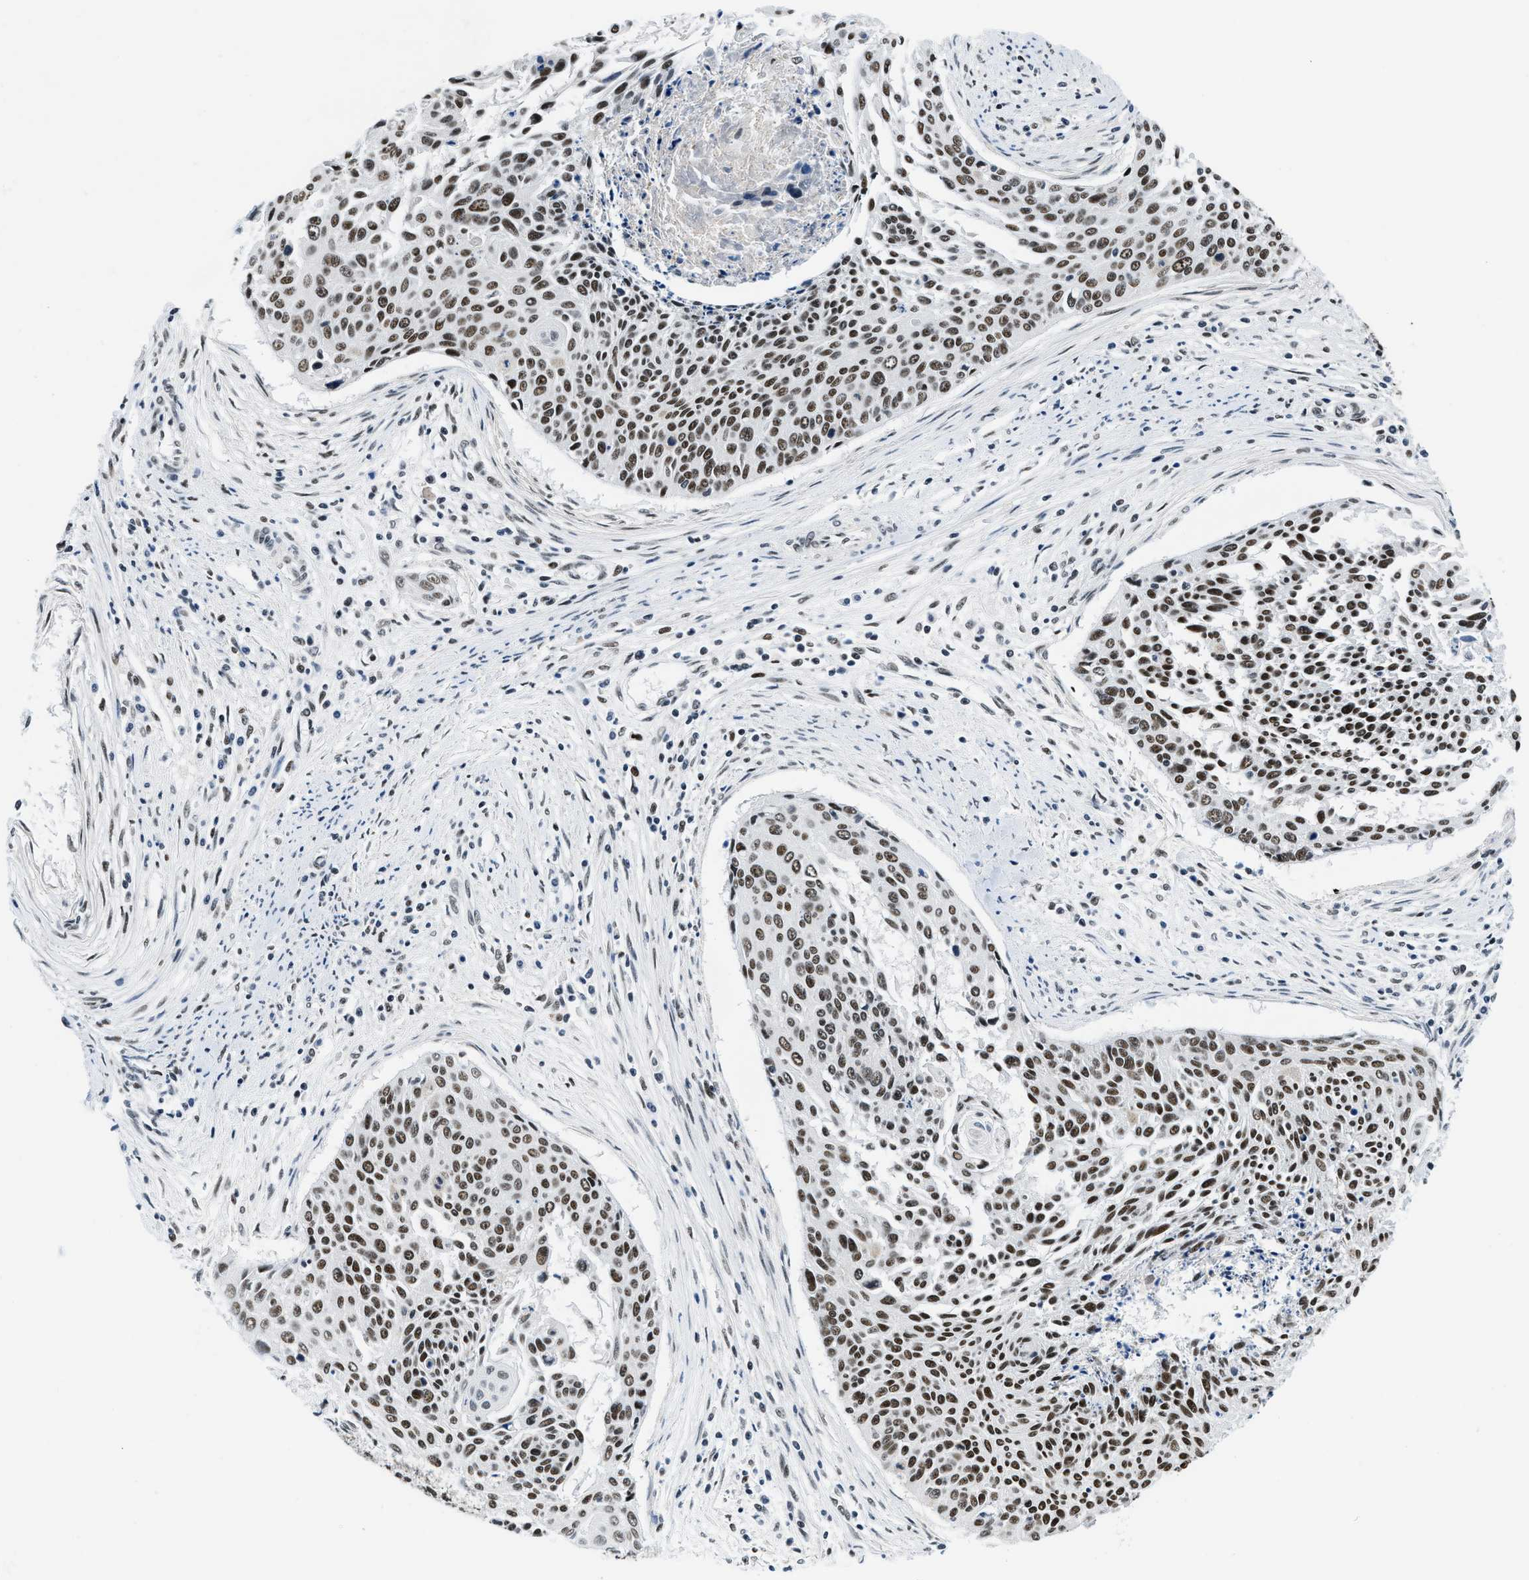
{"staining": {"intensity": "strong", "quantity": ">75%", "location": "nuclear"}, "tissue": "cervical cancer", "cell_type": "Tumor cells", "image_type": "cancer", "snomed": [{"axis": "morphology", "description": "Squamous cell carcinoma, NOS"}, {"axis": "topography", "description": "Cervix"}], "caption": "A micrograph showing strong nuclear expression in about >75% of tumor cells in cervical squamous cell carcinoma, as visualized by brown immunohistochemical staining.", "gene": "KDM3B", "patient": {"sex": "female", "age": 55}}